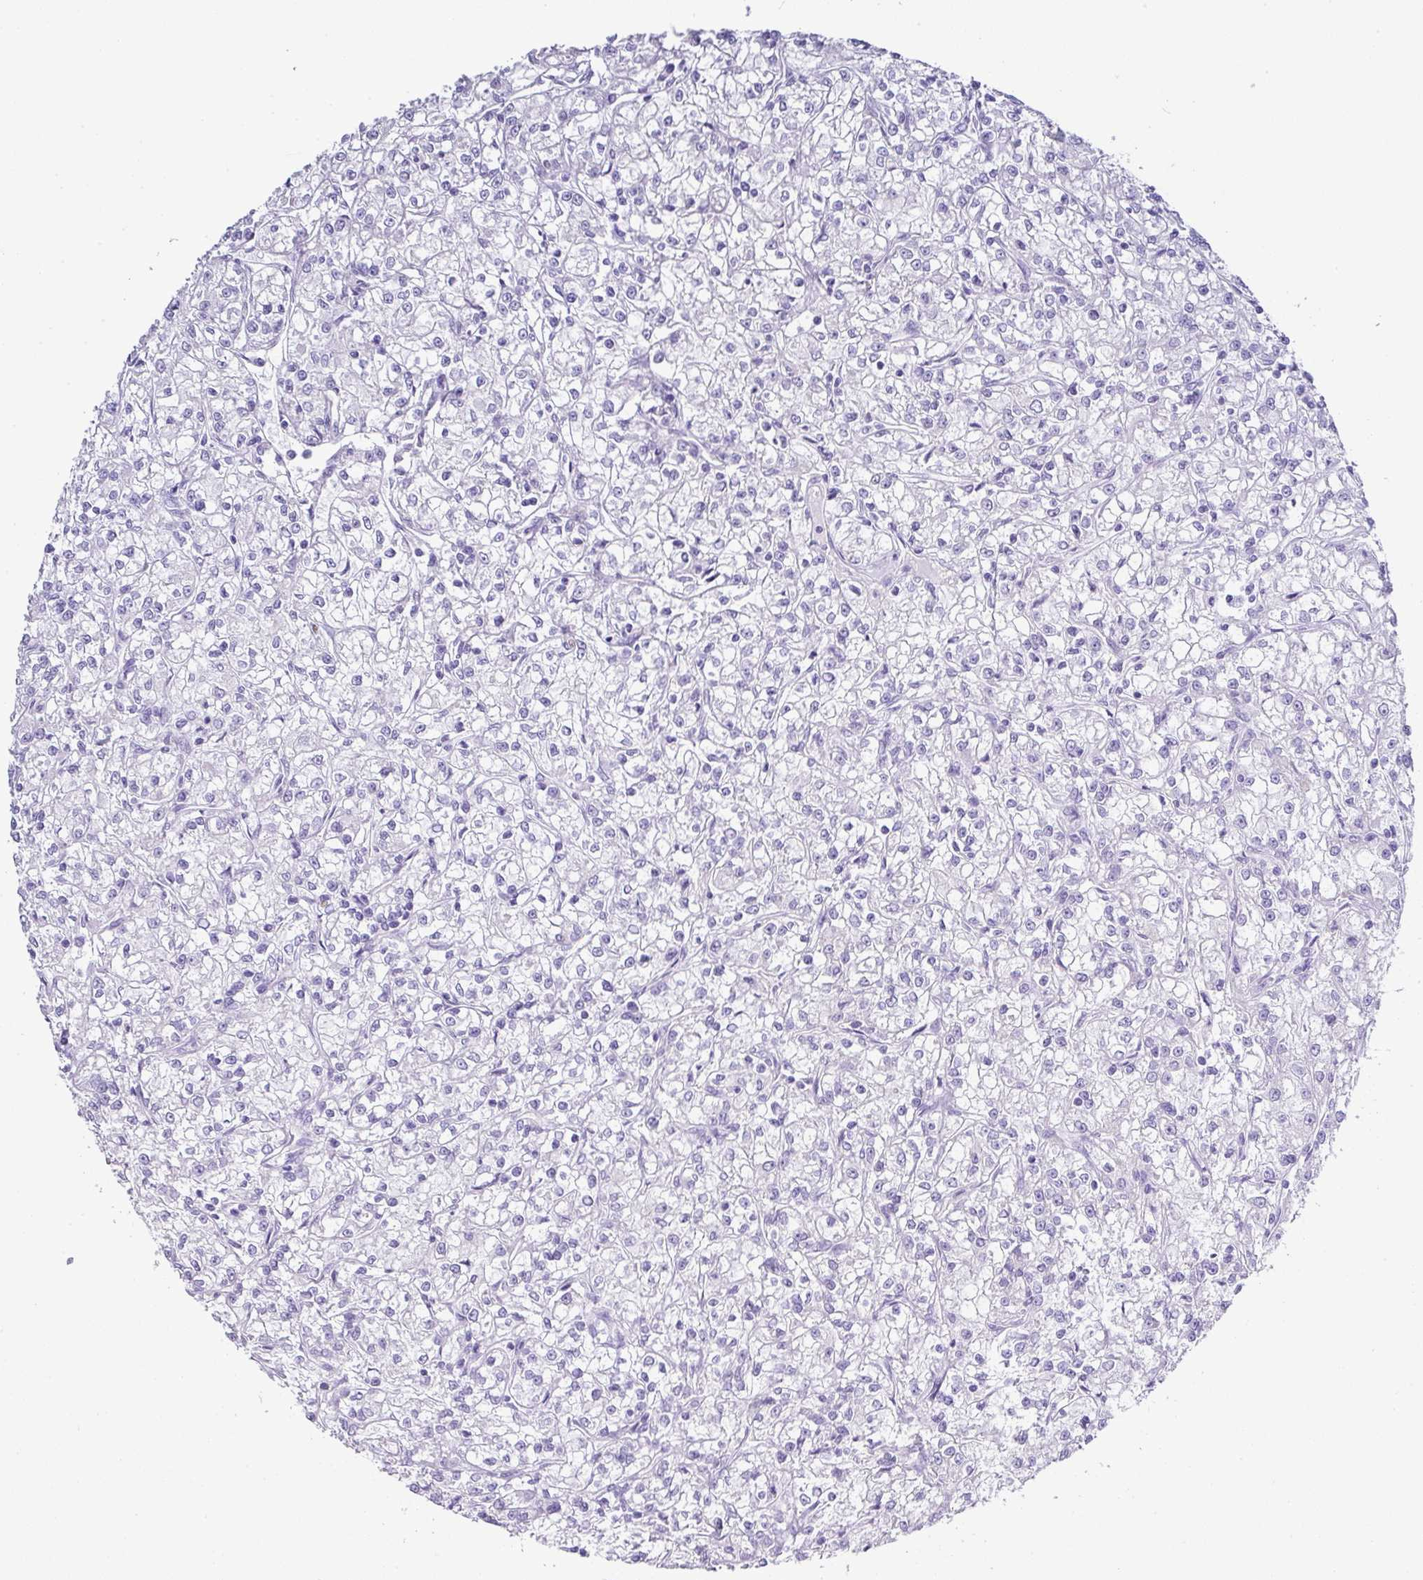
{"staining": {"intensity": "negative", "quantity": "none", "location": "none"}, "tissue": "renal cancer", "cell_type": "Tumor cells", "image_type": "cancer", "snomed": [{"axis": "morphology", "description": "Adenocarcinoma, NOS"}, {"axis": "topography", "description": "Kidney"}], "caption": "Immunohistochemical staining of human renal cancer (adenocarcinoma) demonstrates no significant expression in tumor cells.", "gene": "BCL11A", "patient": {"sex": "female", "age": 59}}